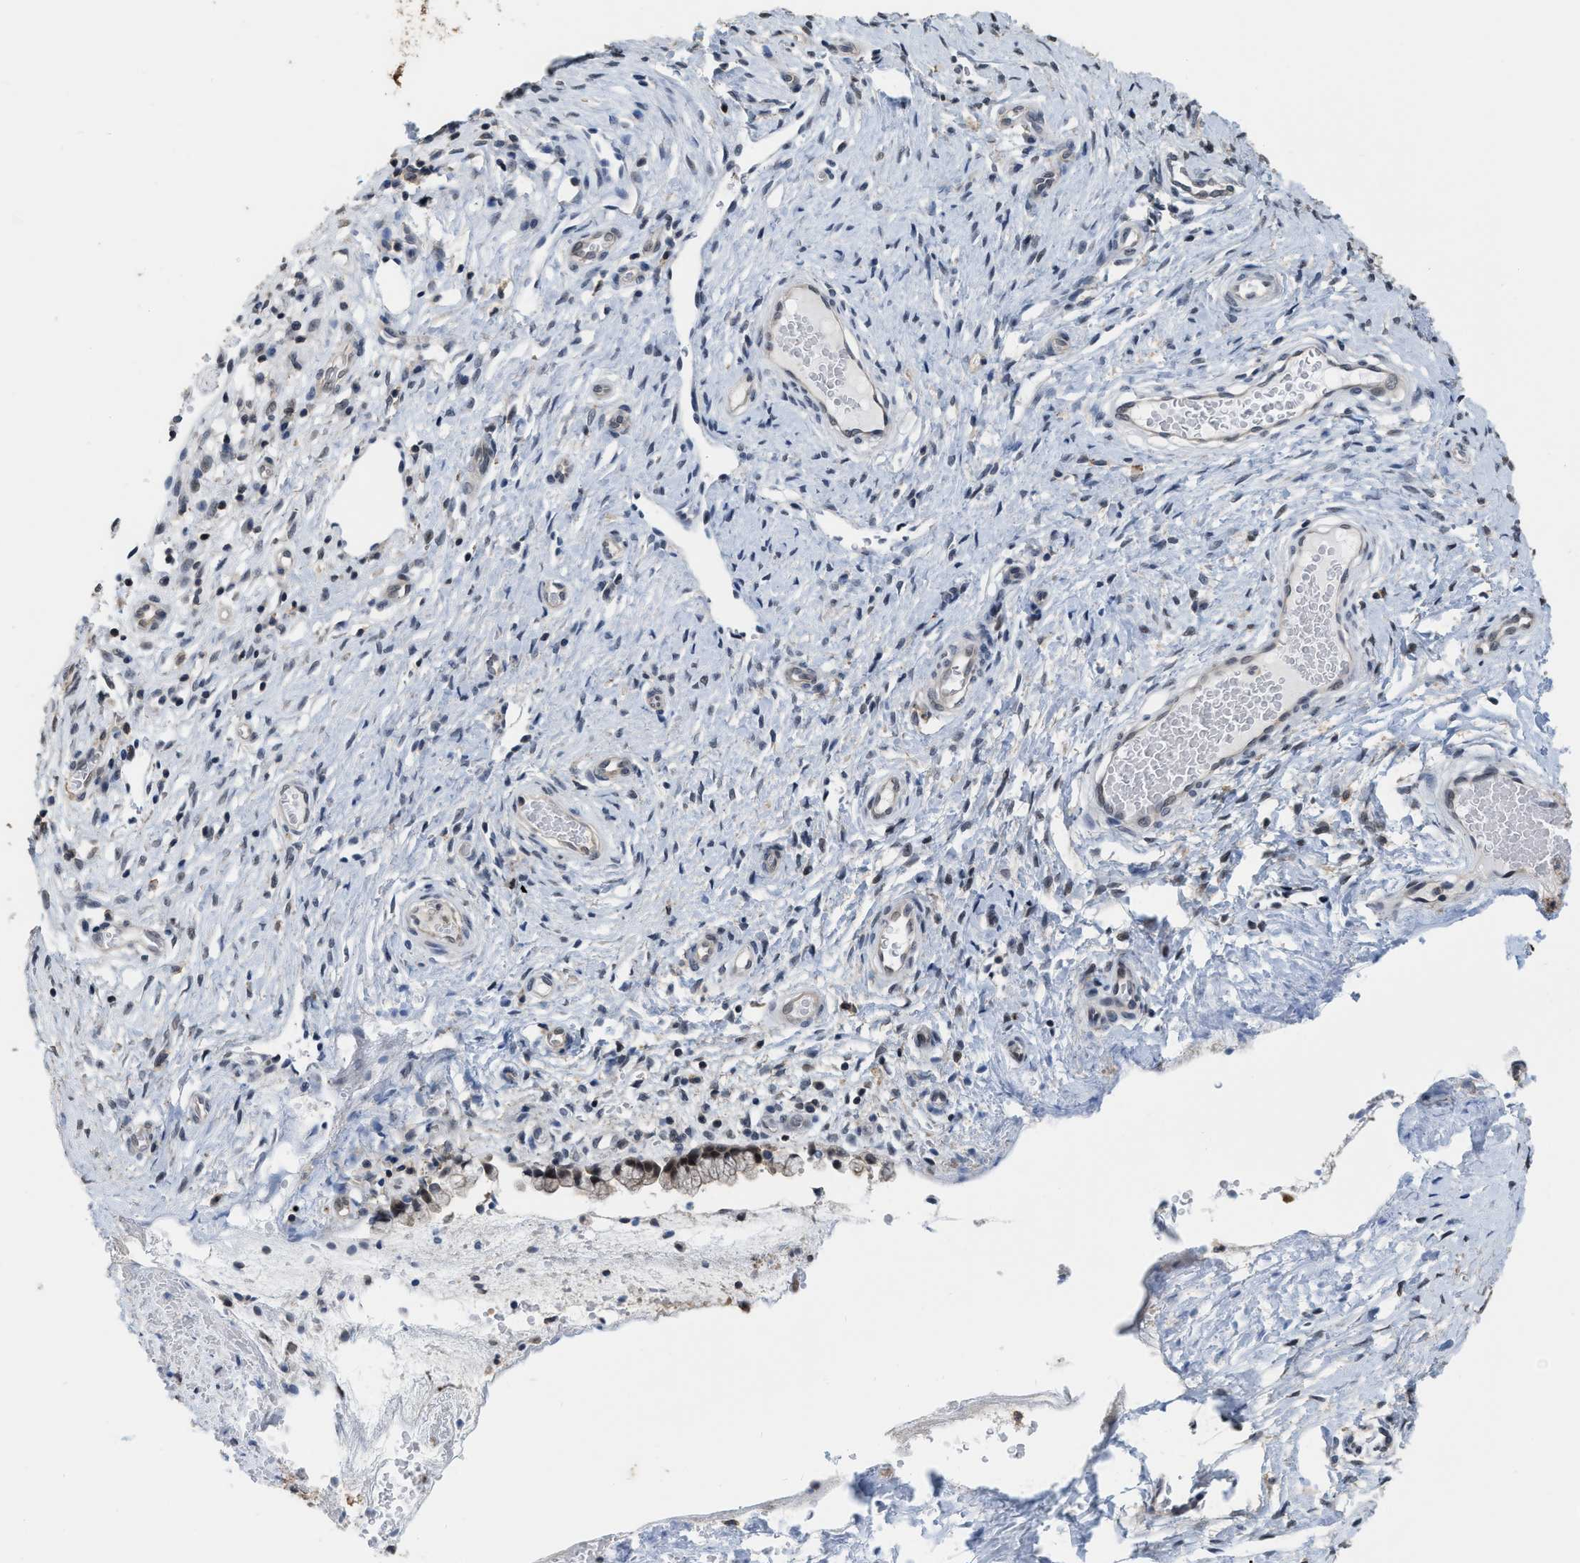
{"staining": {"intensity": "moderate", "quantity": ">75%", "location": "cytoplasmic/membranous,nuclear"}, "tissue": "cervix", "cell_type": "Glandular cells", "image_type": "normal", "snomed": [{"axis": "morphology", "description": "Normal tissue, NOS"}, {"axis": "topography", "description": "Cervix"}], "caption": "This image exhibits IHC staining of benign cervix, with medium moderate cytoplasmic/membranous,nuclear staining in about >75% of glandular cells.", "gene": "BAIAP2L1", "patient": {"sex": "female", "age": 55}}